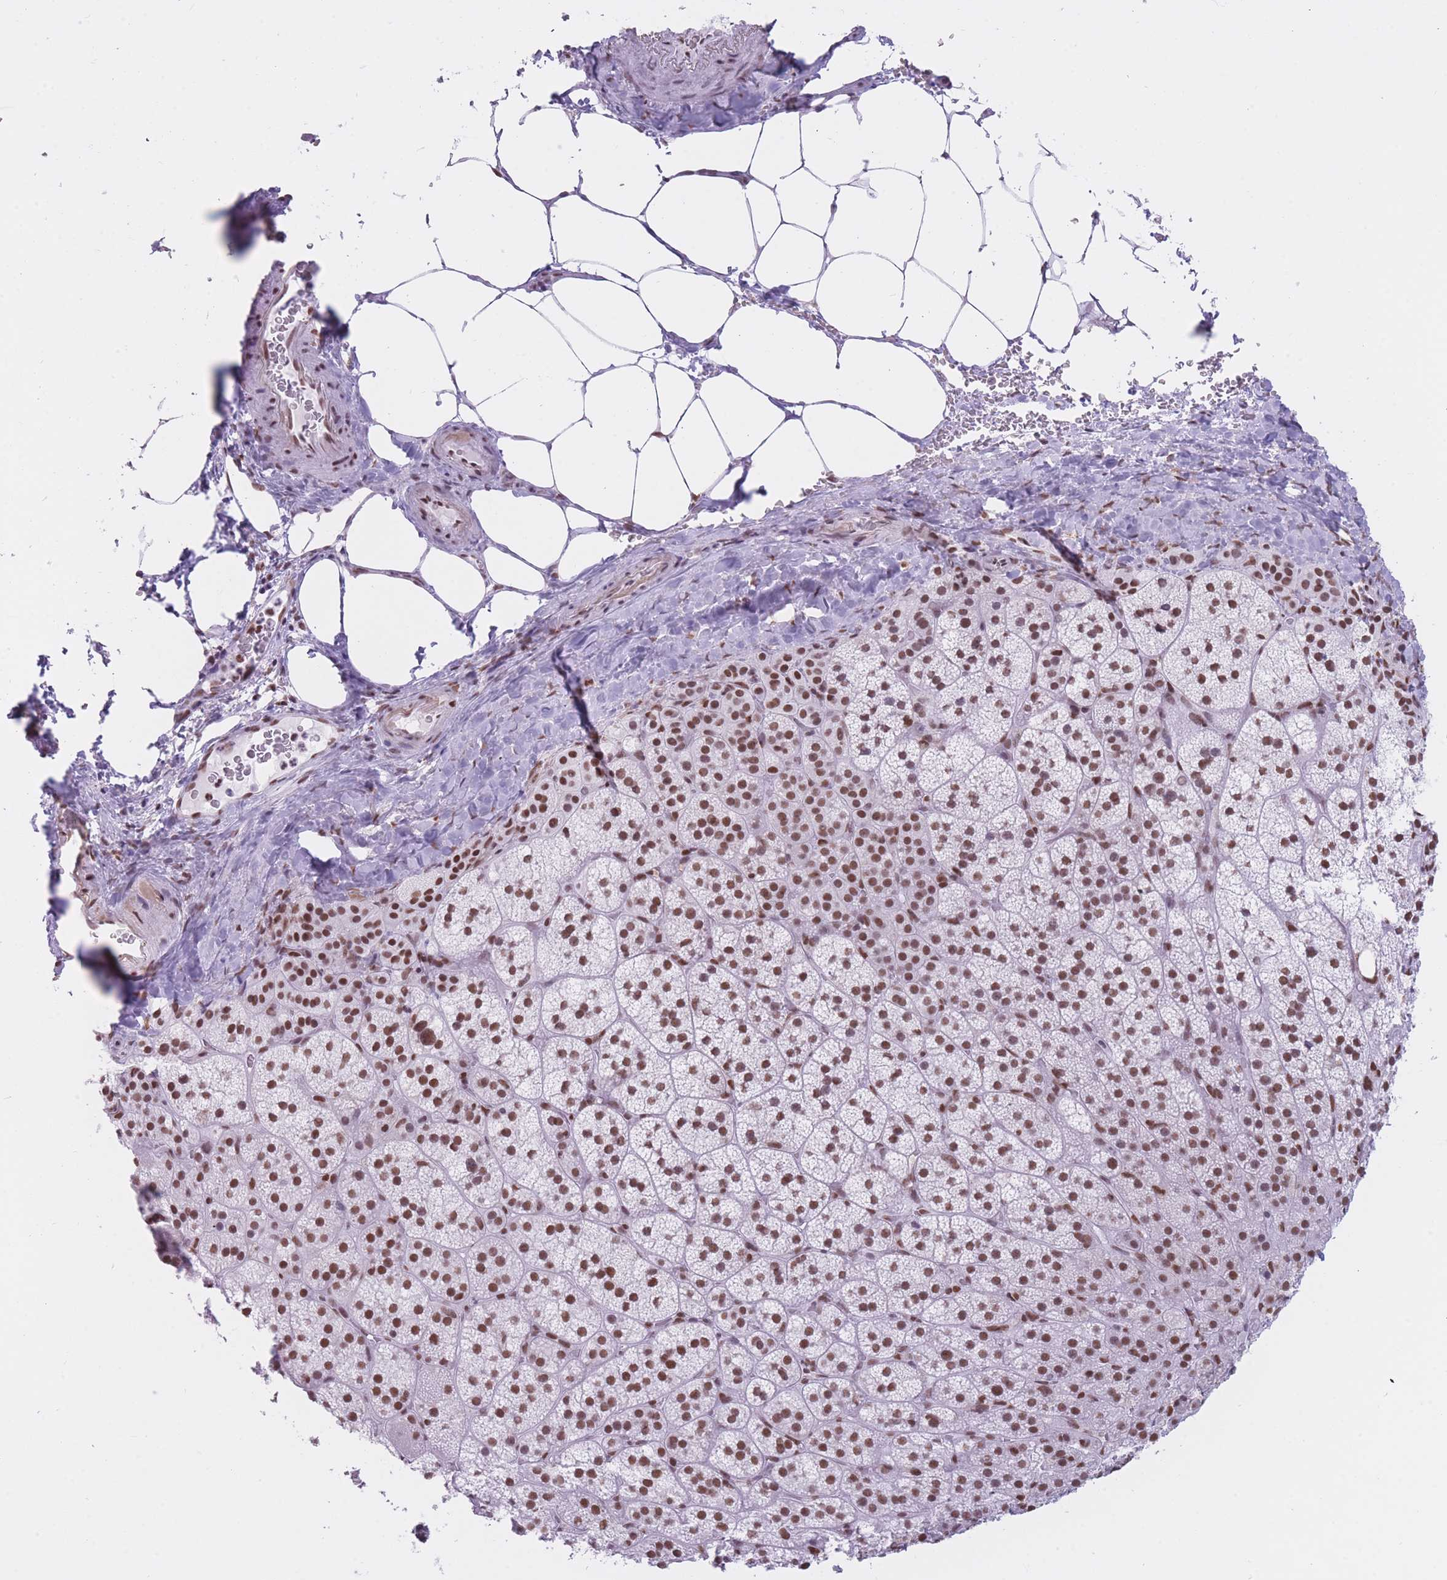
{"staining": {"intensity": "strong", "quantity": ">75%", "location": "nuclear"}, "tissue": "adrenal gland", "cell_type": "Glandular cells", "image_type": "normal", "snomed": [{"axis": "morphology", "description": "Normal tissue, NOS"}, {"axis": "topography", "description": "Adrenal gland"}], "caption": "Protein expression analysis of normal adrenal gland displays strong nuclear staining in about >75% of glandular cells.", "gene": "HNRNPUL1", "patient": {"sex": "female", "age": 58}}